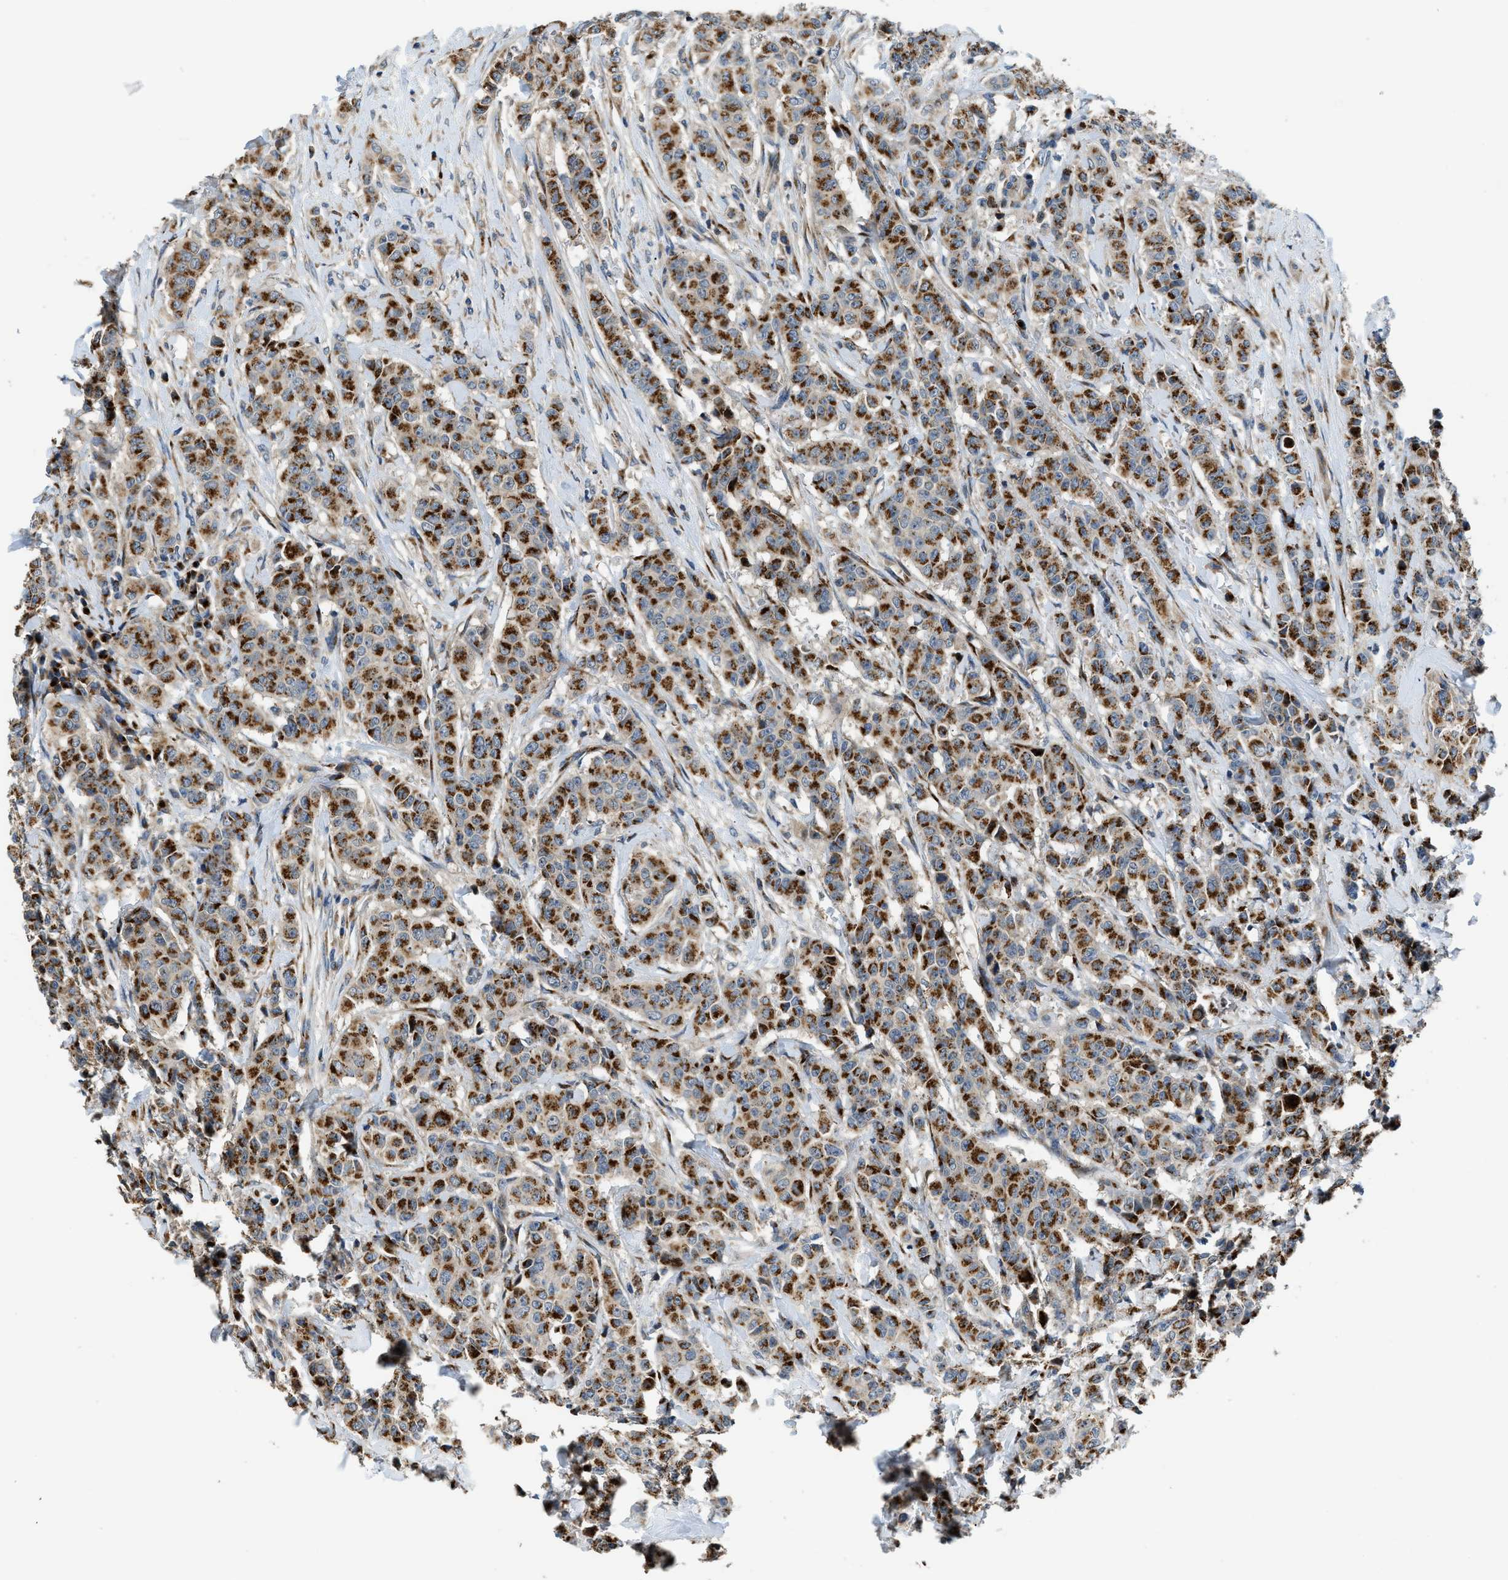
{"staining": {"intensity": "strong", "quantity": ">75%", "location": "cytoplasmic/membranous"}, "tissue": "breast cancer", "cell_type": "Tumor cells", "image_type": "cancer", "snomed": [{"axis": "morphology", "description": "Normal tissue, NOS"}, {"axis": "morphology", "description": "Duct carcinoma"}, {"axis": "topography", "description": "Breast"}], "caption": "Immunohistochemical staining of breast cancer (invasive ductal carcinoma) shows high levels of strong cytoplasmic/membranous protein staining in approximately >75% of tumor cells.", "gene": "FUT8", "patient": {"sex": "female", "age": 40}}